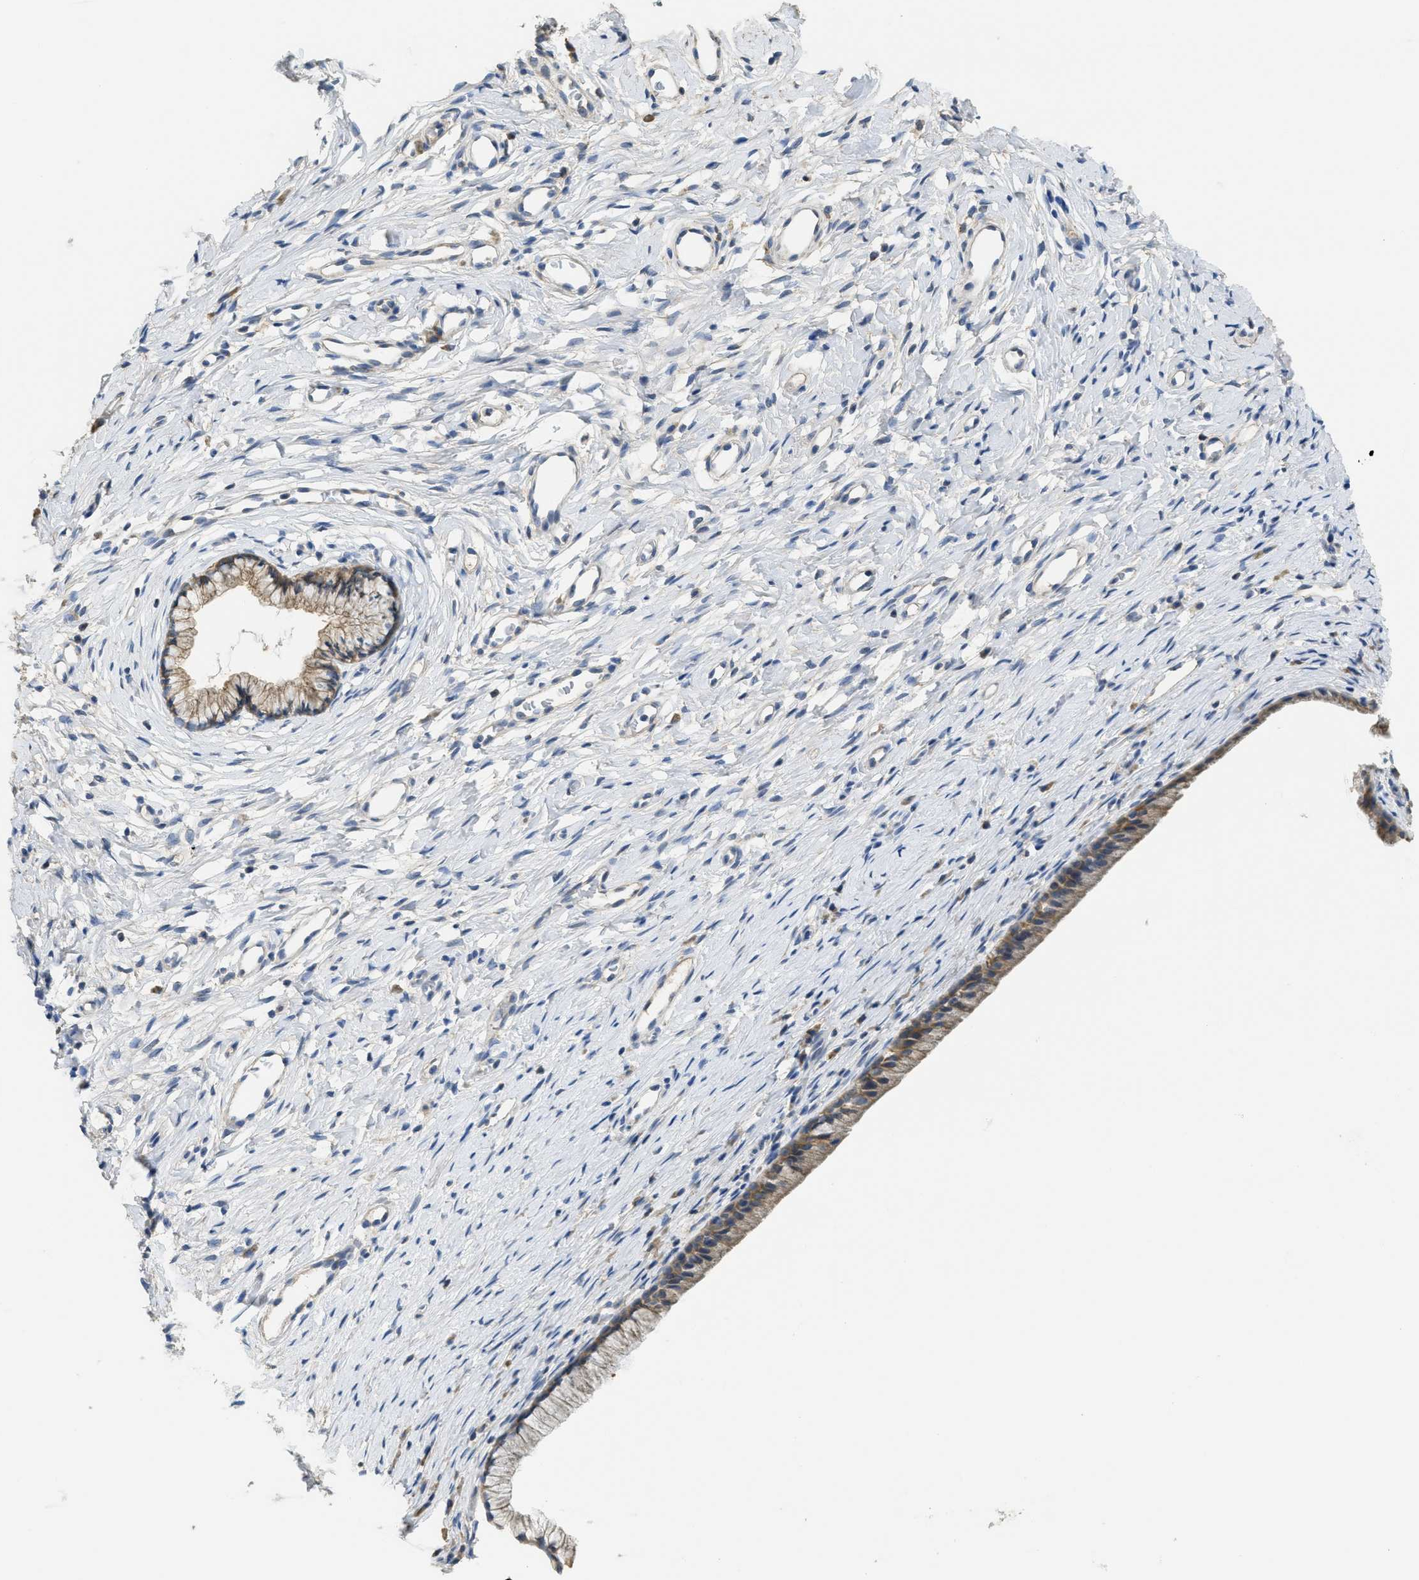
{"staining": {"intensity": "moderate", "quantity": ">75%", "location": "cytoplasmic/membranous"}, "tissue": "cervix", "cell_type": "Glandular cells", "image_type": "normal", "snomed": [{"axis": "morphology", "description": "Normal tissue, NOS"}, {"axis": "topography", "description": "Cervix"}], "caption": "This image reveals immunohistochemistry (IHC) staining of unremarkable cervix, with medium moderate cytoplasmic/membranous staining in approximately >75% of glandular cells.", "gene": "SFXN2", "patient": {"sex": "female", "age": 77}}